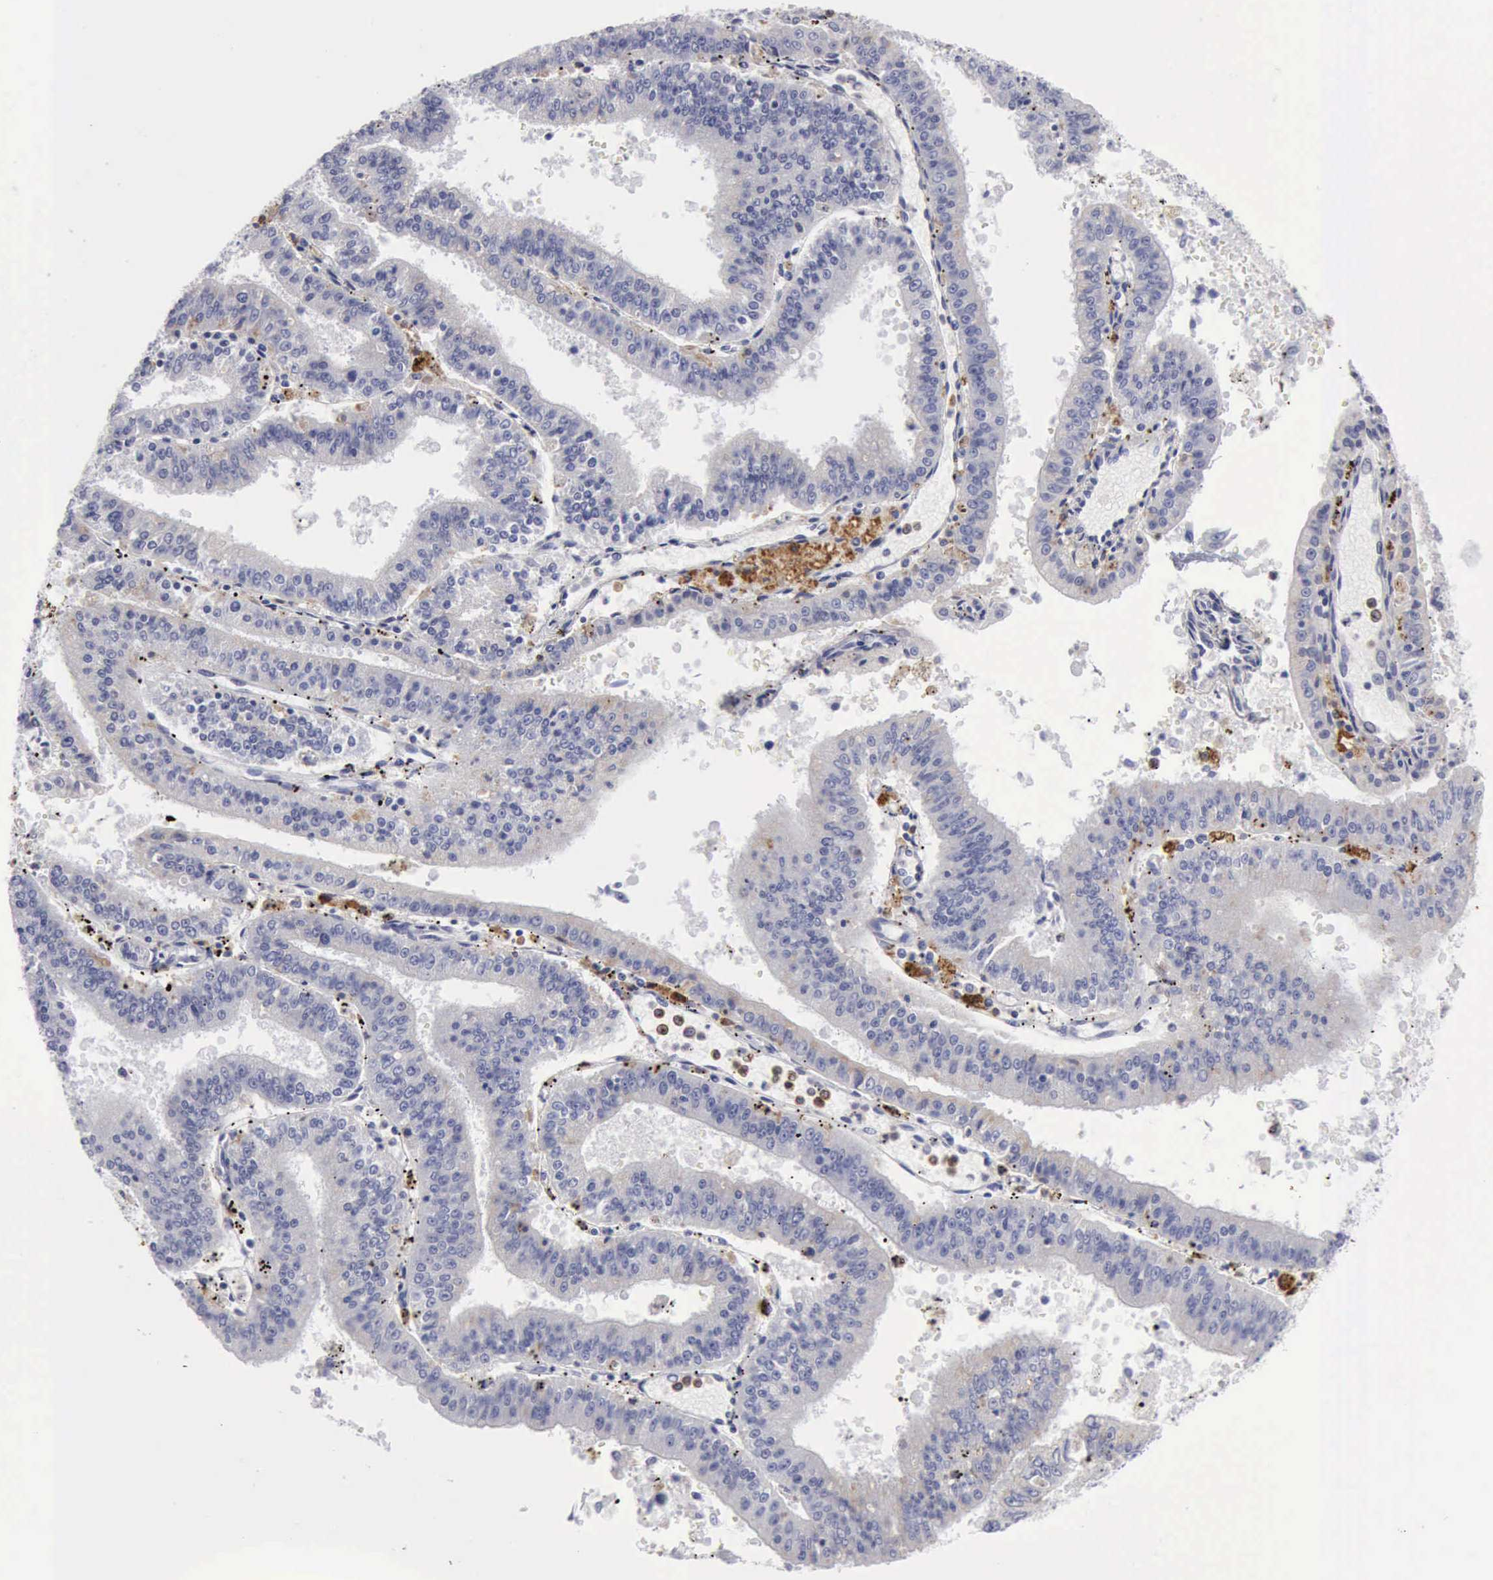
{"staining": {"intensity": "negative", "quantity": "none", "location": "none"}, "tissue": "endometrial cancer", "cell_type": "Tumor cells", "image_type": "cancer", "snomed": [{"axis": "morphology", "description": "Adenocarcinoma, NOS"}, {"axis": "topography", "description": "Endometrium"}], "caption": "Immunohistochemical staining of endometrial cancer demonstrates no significant positivity in tumor cells.", "gene": "CTSS", "patient": {"sex": "female", "age": 66}}